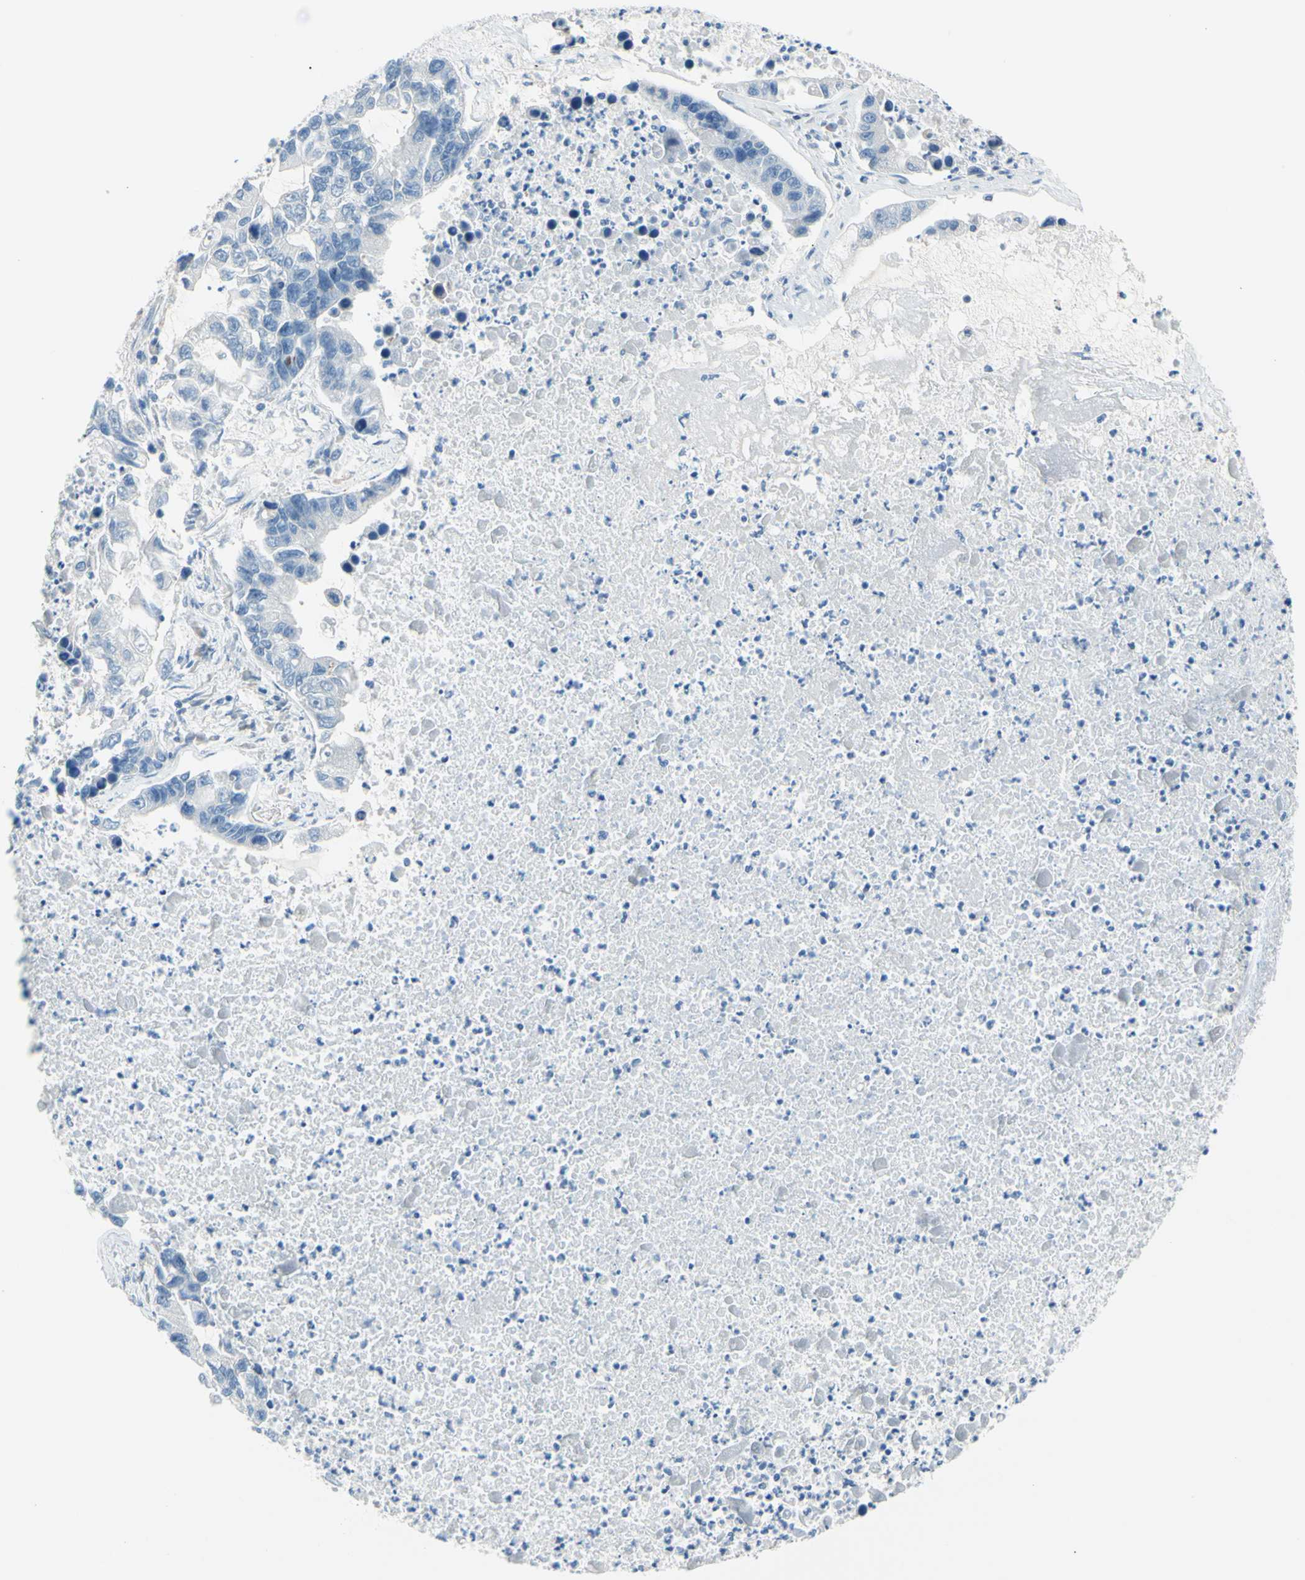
{"staining": {"intensity": "negative", "quantity": "none", "location": "none"}, "tissue": "lung cancer", "cell_type": "Tumor cells", "image_type": "cancer", "snomed": [{"axis": "morphology", "description": "Adenocarcinoma, NOS"}, {"axis": "topography", "description": "Lung"}], "caption": "Immunohistochemistry image of lung cancer stained for a protein (brown), which demonstrates no positivity in tumor cells.", "gene": "FRMD4B", "patient": {"sex": "female", "age": 51}}